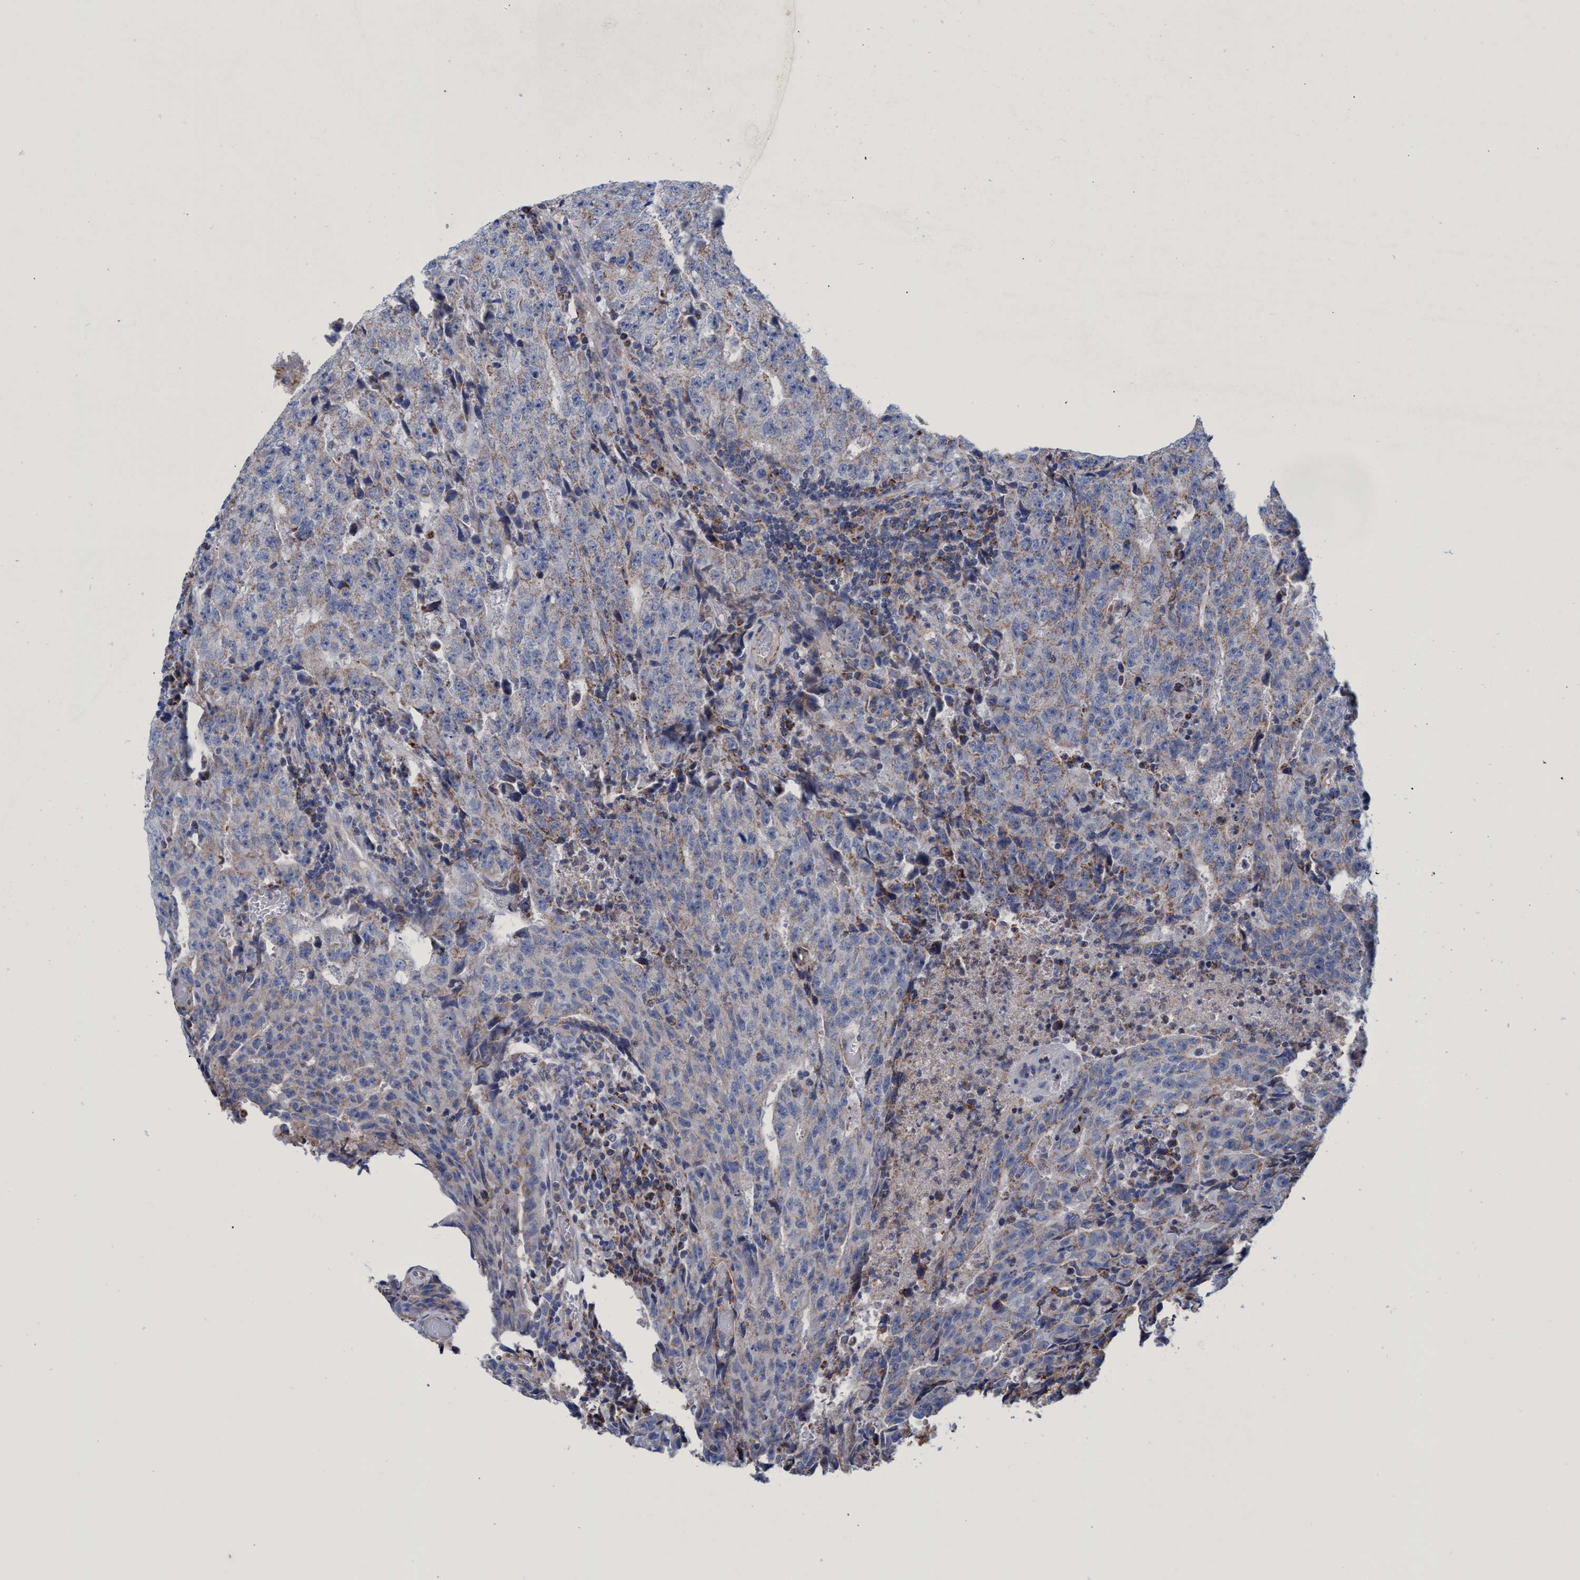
{"staining": {"intensity": "weak", "quantity": "25%-75%", "location": "cytoplasmic/membranous"}, "tissue": "testis cancer", "cell_type": "Tumor cells", "image_type": "cancer", "snomed": [{"axis": "morphology", "description": "Necrosis, NOS"}, {"axis": "morphology", "description": "Carcinoma, Embryonal, NOS"}, {"axis": "topography", "description": "Testis"}], "caption": "This is a micrograph of IHC staining of testis embryonal carcinoma, which shows weak positivity in the cytoplasmic/membranous of tumor cells.", "gene": "ZNF750", "patient": {"sex": "male", "age": 19}}